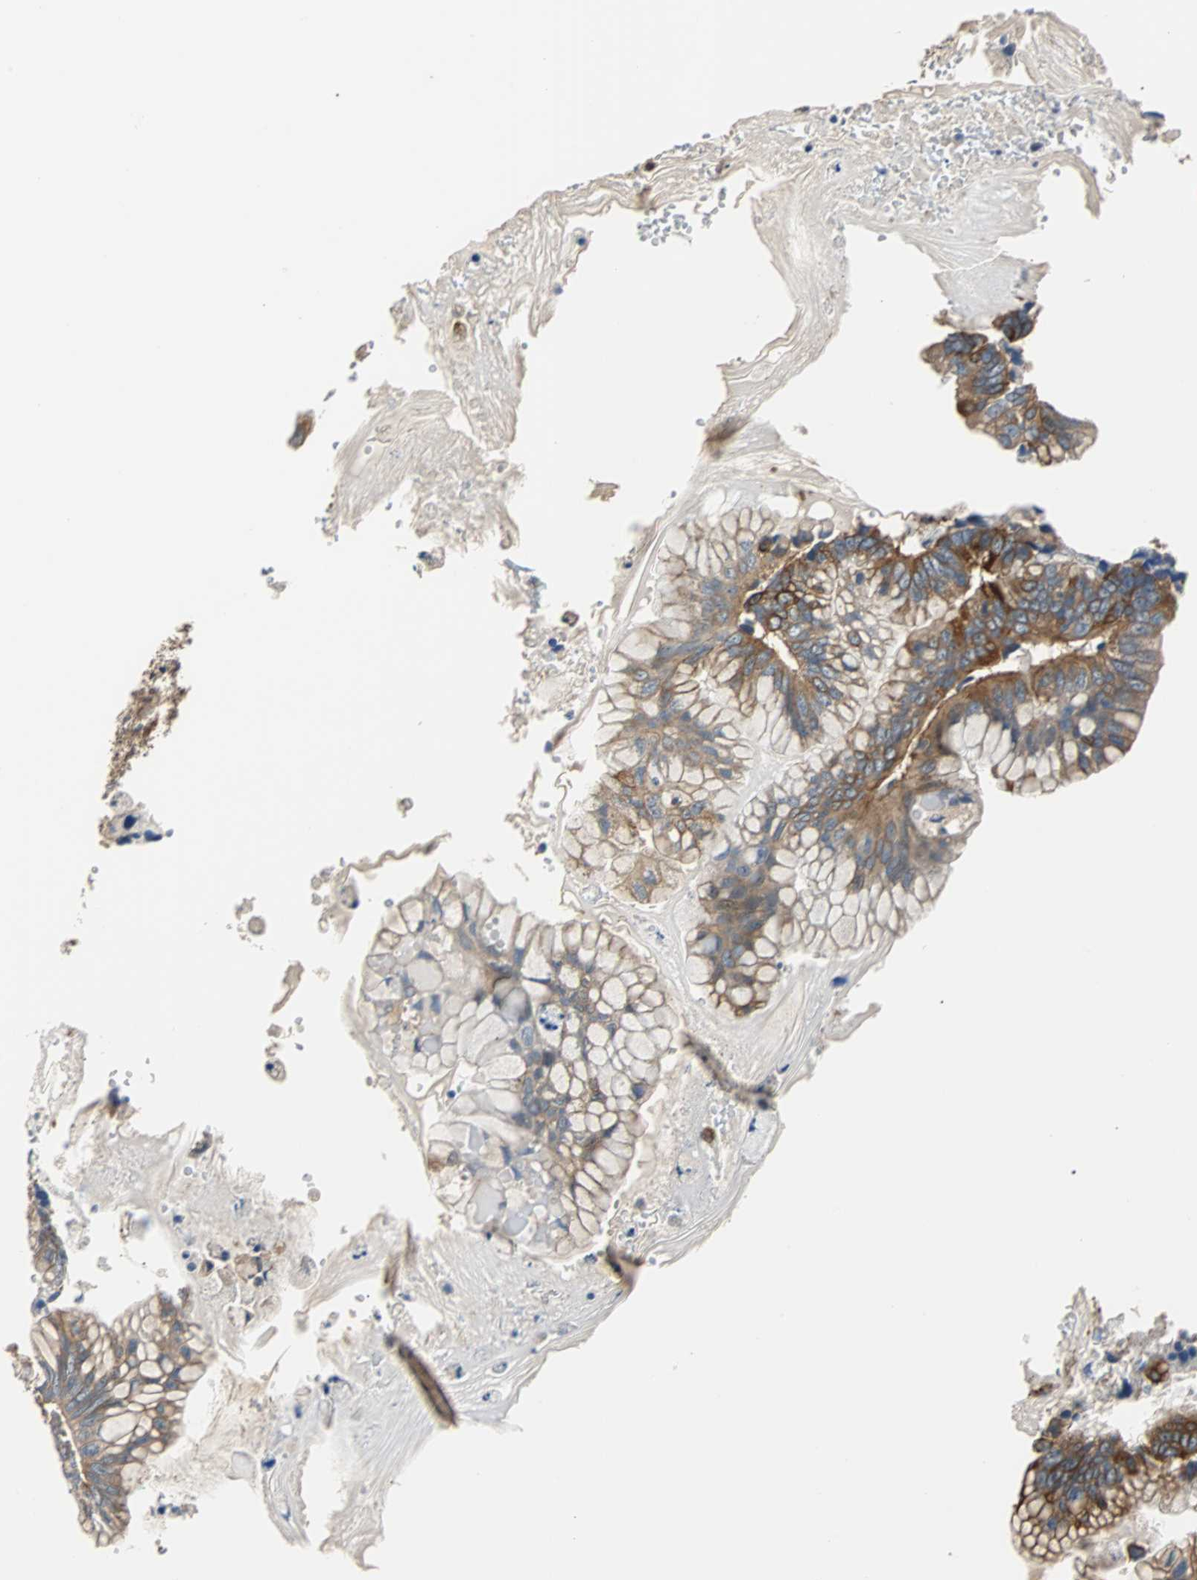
{"staining": {"intensity": "moderate", "quantity": ">75%", "location": "cytoplasmic/membranous"}, "tissue": "ovarian cancer", "cell_type": "Tumor cells", "image_type": "cancer", "snomed": [{"axis": "morphology", "description": "Cystadenocarcinoma, mucinous, NOS"}, {"axis": "topography", "description": "Ovary"}], "caption": "IHC image of neoplastic tissue: ovarian mucinous cystadenocarcinoma stained using immunohistochemistry (IHC) exhibits medium levels of moderate protein expression localized specifically in the cytoplasmic/membranous of tumor cells, appearing as a cytoplasmic/membranous brown color.", "gene": "RELA", "patient": {"sex": "female", "age": 36}}